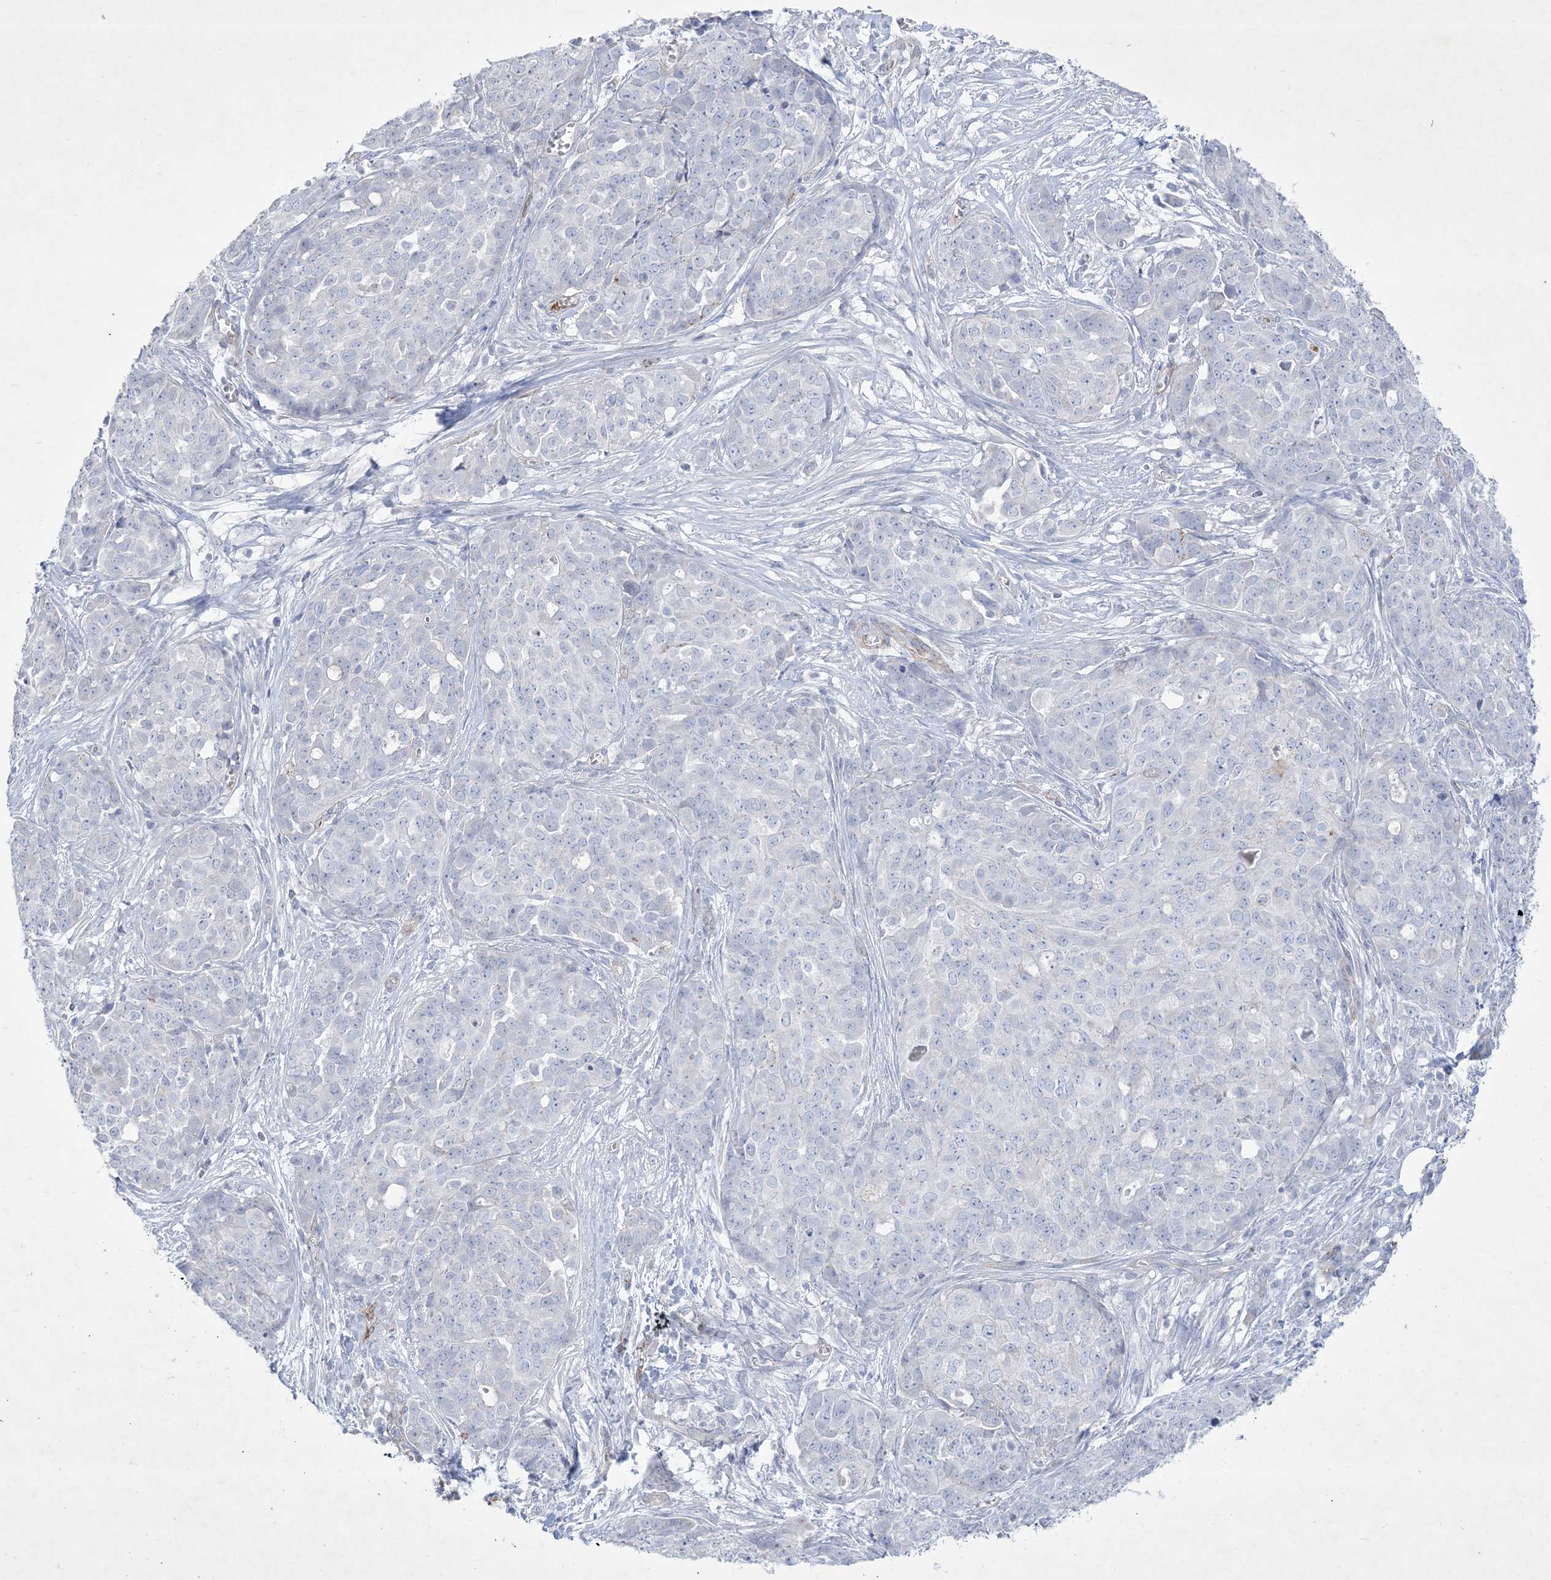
{"staining": {"intensity": "negative", "quantity": "none", "location": "none"}, "tissue": "ovarian cancer", "cell_type": "Tumor cells", "image_type": "cancer", "snomed": [{"axis": "morphology", "description": "Cystadenocarcinoma, serous, NOS"}, {"axis": "topography", "description": "Soft tissue"}, {"axis": "topography", "description": "Ovary"}], "caption": "This micrograph is of serous cystadenocarcinoma (ovarian) stained with IHC to label a protein in brown with the nuclei are counter-stained blue. There is no positivity in tumor cells.", "gene": "B3GNT7", "patient": {"sex": "female", "age": 57}}